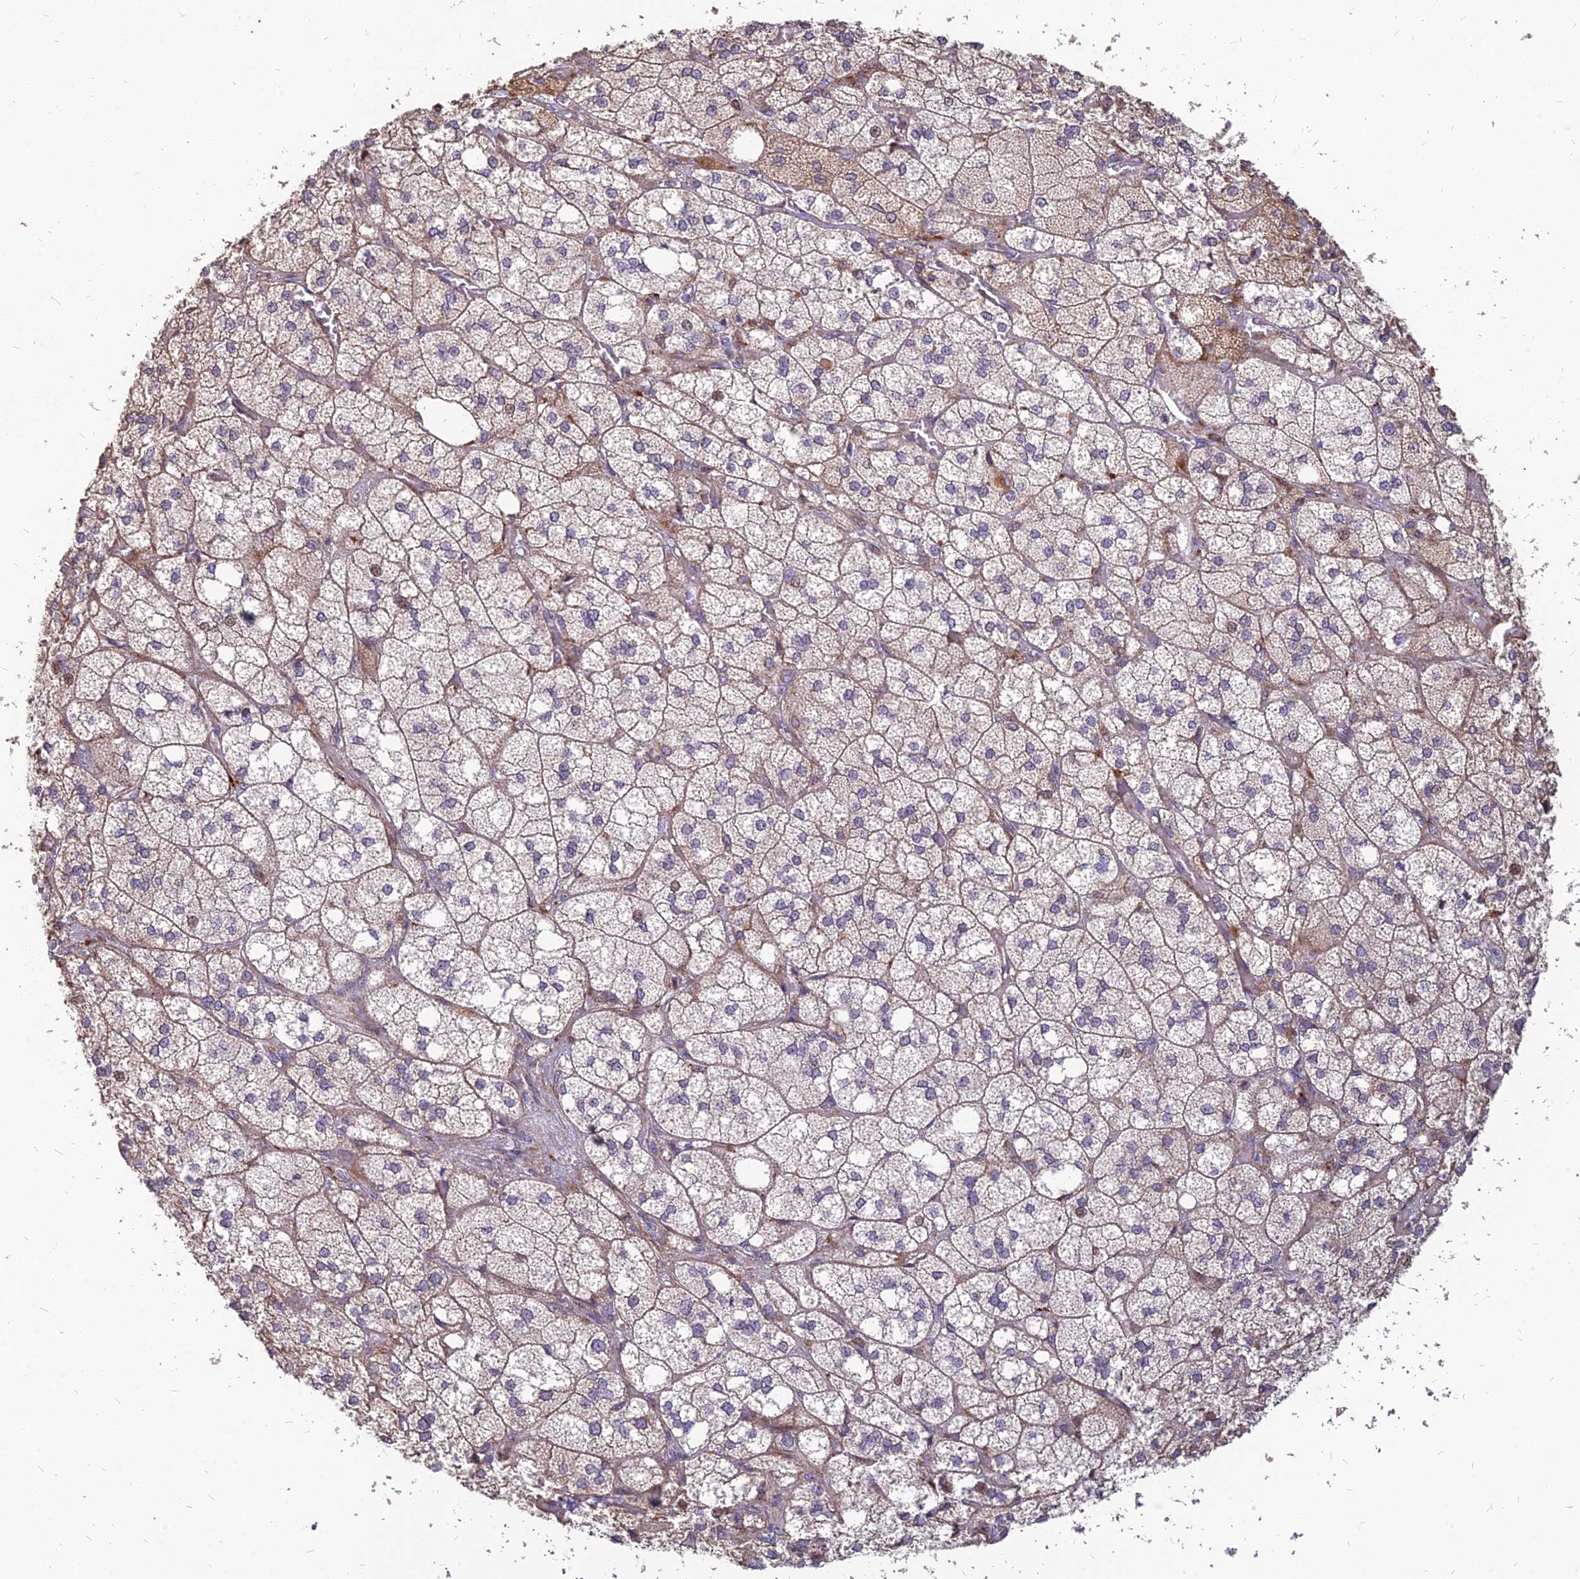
{"staining": {"intensity": "strong", "quantity": "25%-75%", "location": "cytoplasmic/membranous"}, "tissue": "adrenal gland", "cell_type": "Glandular cells", "image_type": "normal", "snomed": [{"axis": "morphology", "description": "Normal tissue, NOS"}, {"axis": "topography", "description": "Adrenal gland"}], "caption": "Protein expression analysis of normal human adrenal gland reveals strong cytoplasmic/membranous positivity in about 25%-75% of glandular cells.", "gene": "ST3GAL6", "patient": {"sex": "male", "age": 61}}